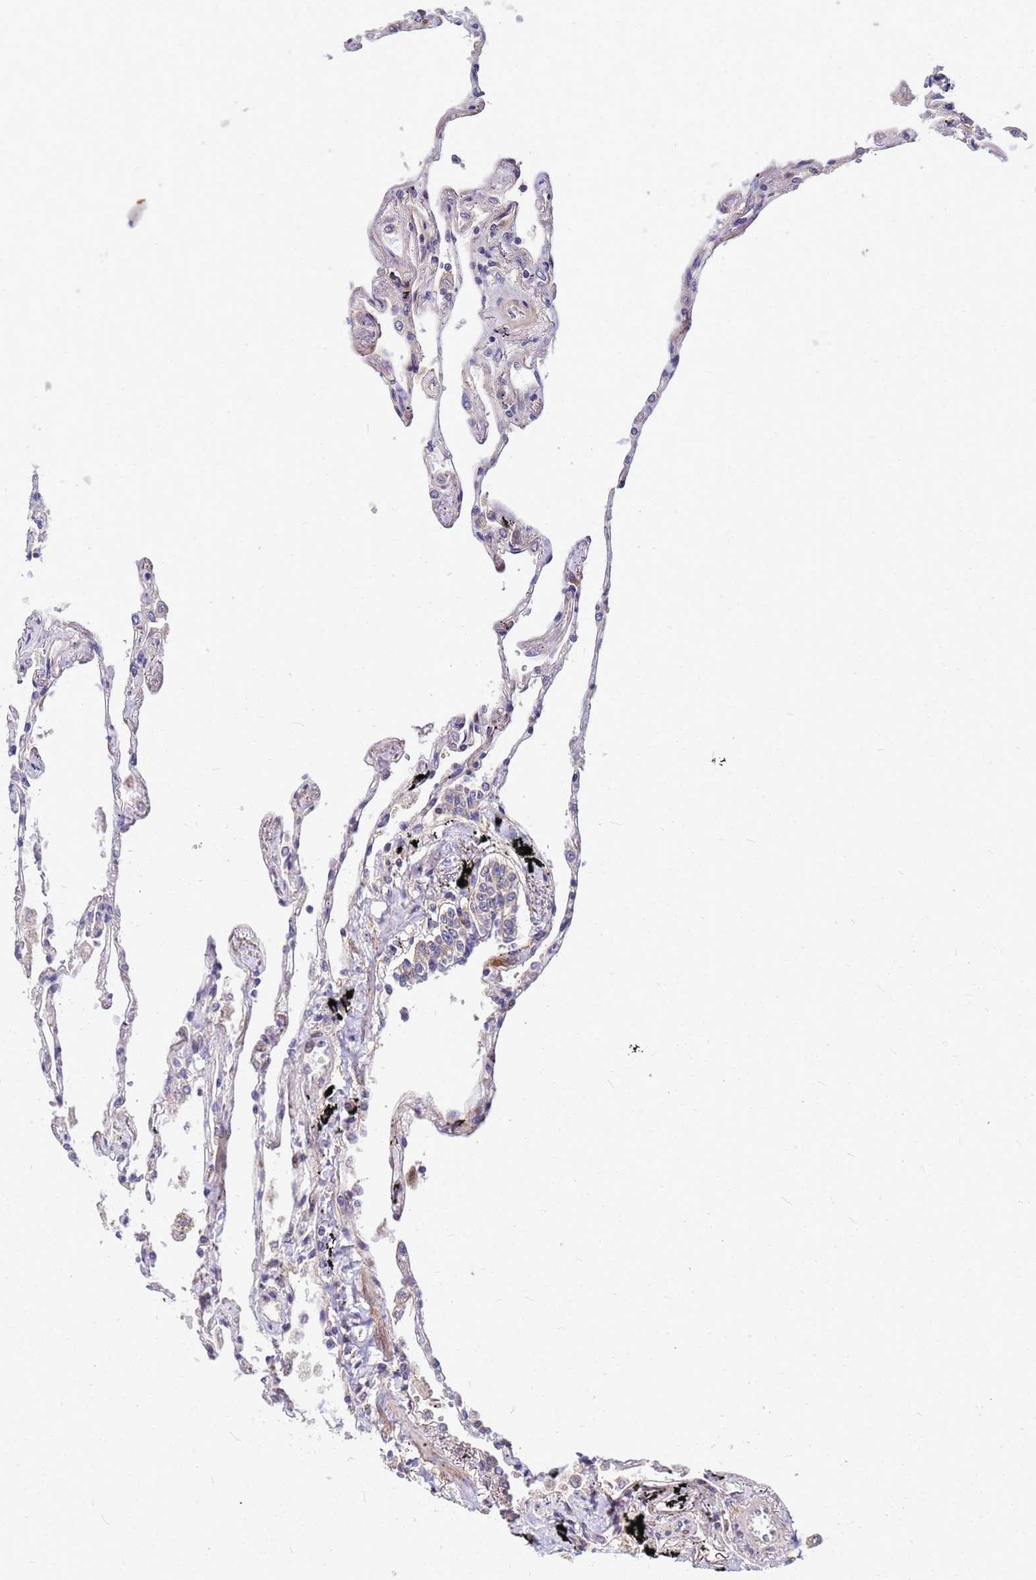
{"staining": {"intensity": "moderate", "quantity": "<25%", "location": "cytoplasmic/membranous"}, "tissue": "lung", "cell_type": "Alveolar cells", "image_type": "normal", "snomed": [{"axis": "morphology", "description": "Normal tissue, NOS"}, {"axis": "topography", "description": "Lung"}], "caption": "Brown immunohistochemical staining in normal human lung demonstrates moderate cytoplasmic/membranous positivity in approximately <25% of alveolar cells.", "gene": "DUS4L", "patient": {"sex": "female", "age": 67}}